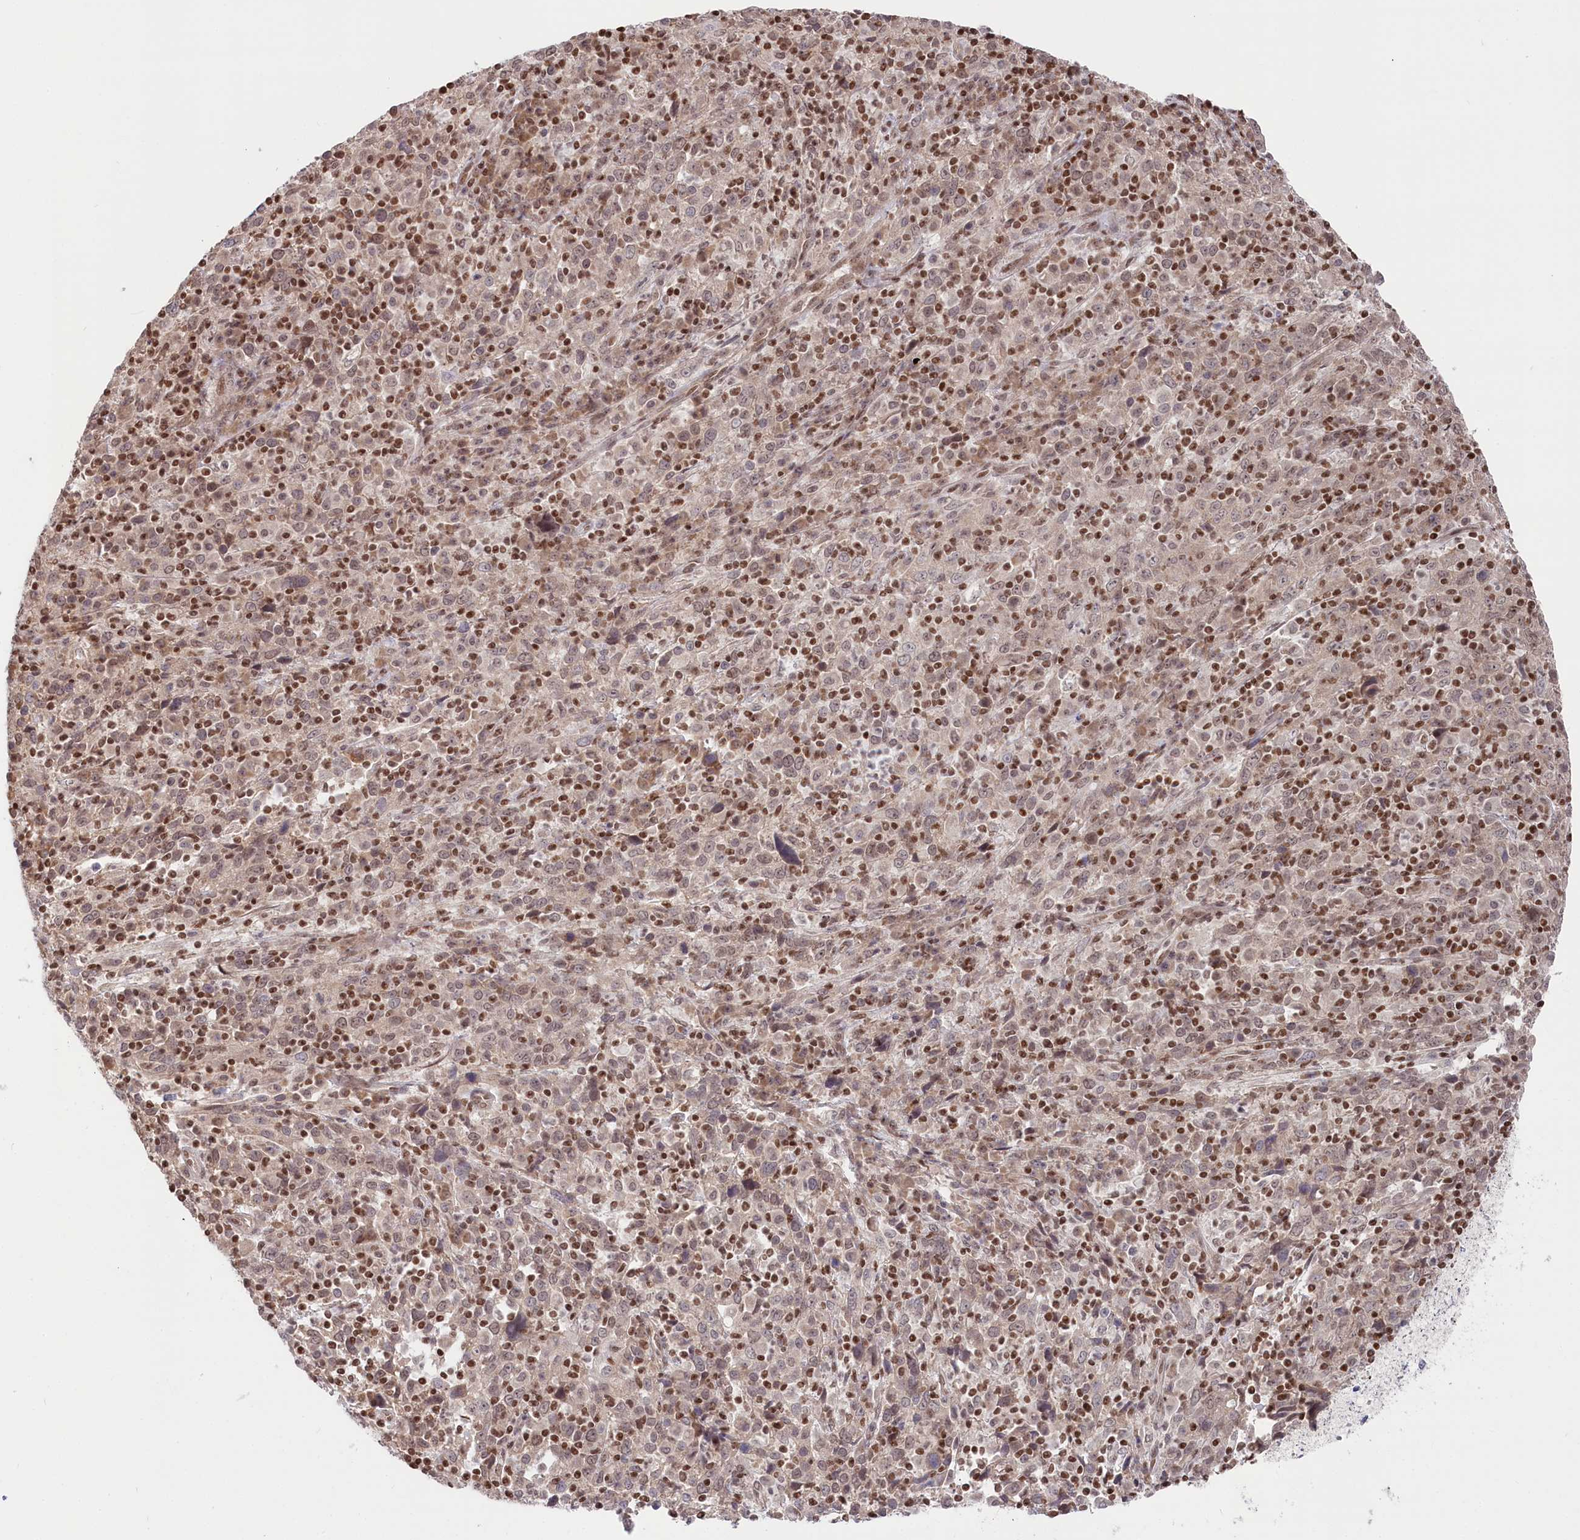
{"staining": {"intensity": "weak", "quantity": "25%-75%", "location": "nuclear"}, "tissue": "cervical cancer", "cell_type": "Tumor cells", "image_type": "cancer", "snomed": [{"axis": "morphology", "description": "Squamous cell carcinoma, NOS"}, {"axis": "topography", "description": "Cervix"}], "caption": "This is an image of IHC staining of squamous cell carcinoma (cervical), which shows weak positivity in the nuclear of tumor cells.", "gene": "CGGBP1", "patient": {"sex": "female", "age": 46}}